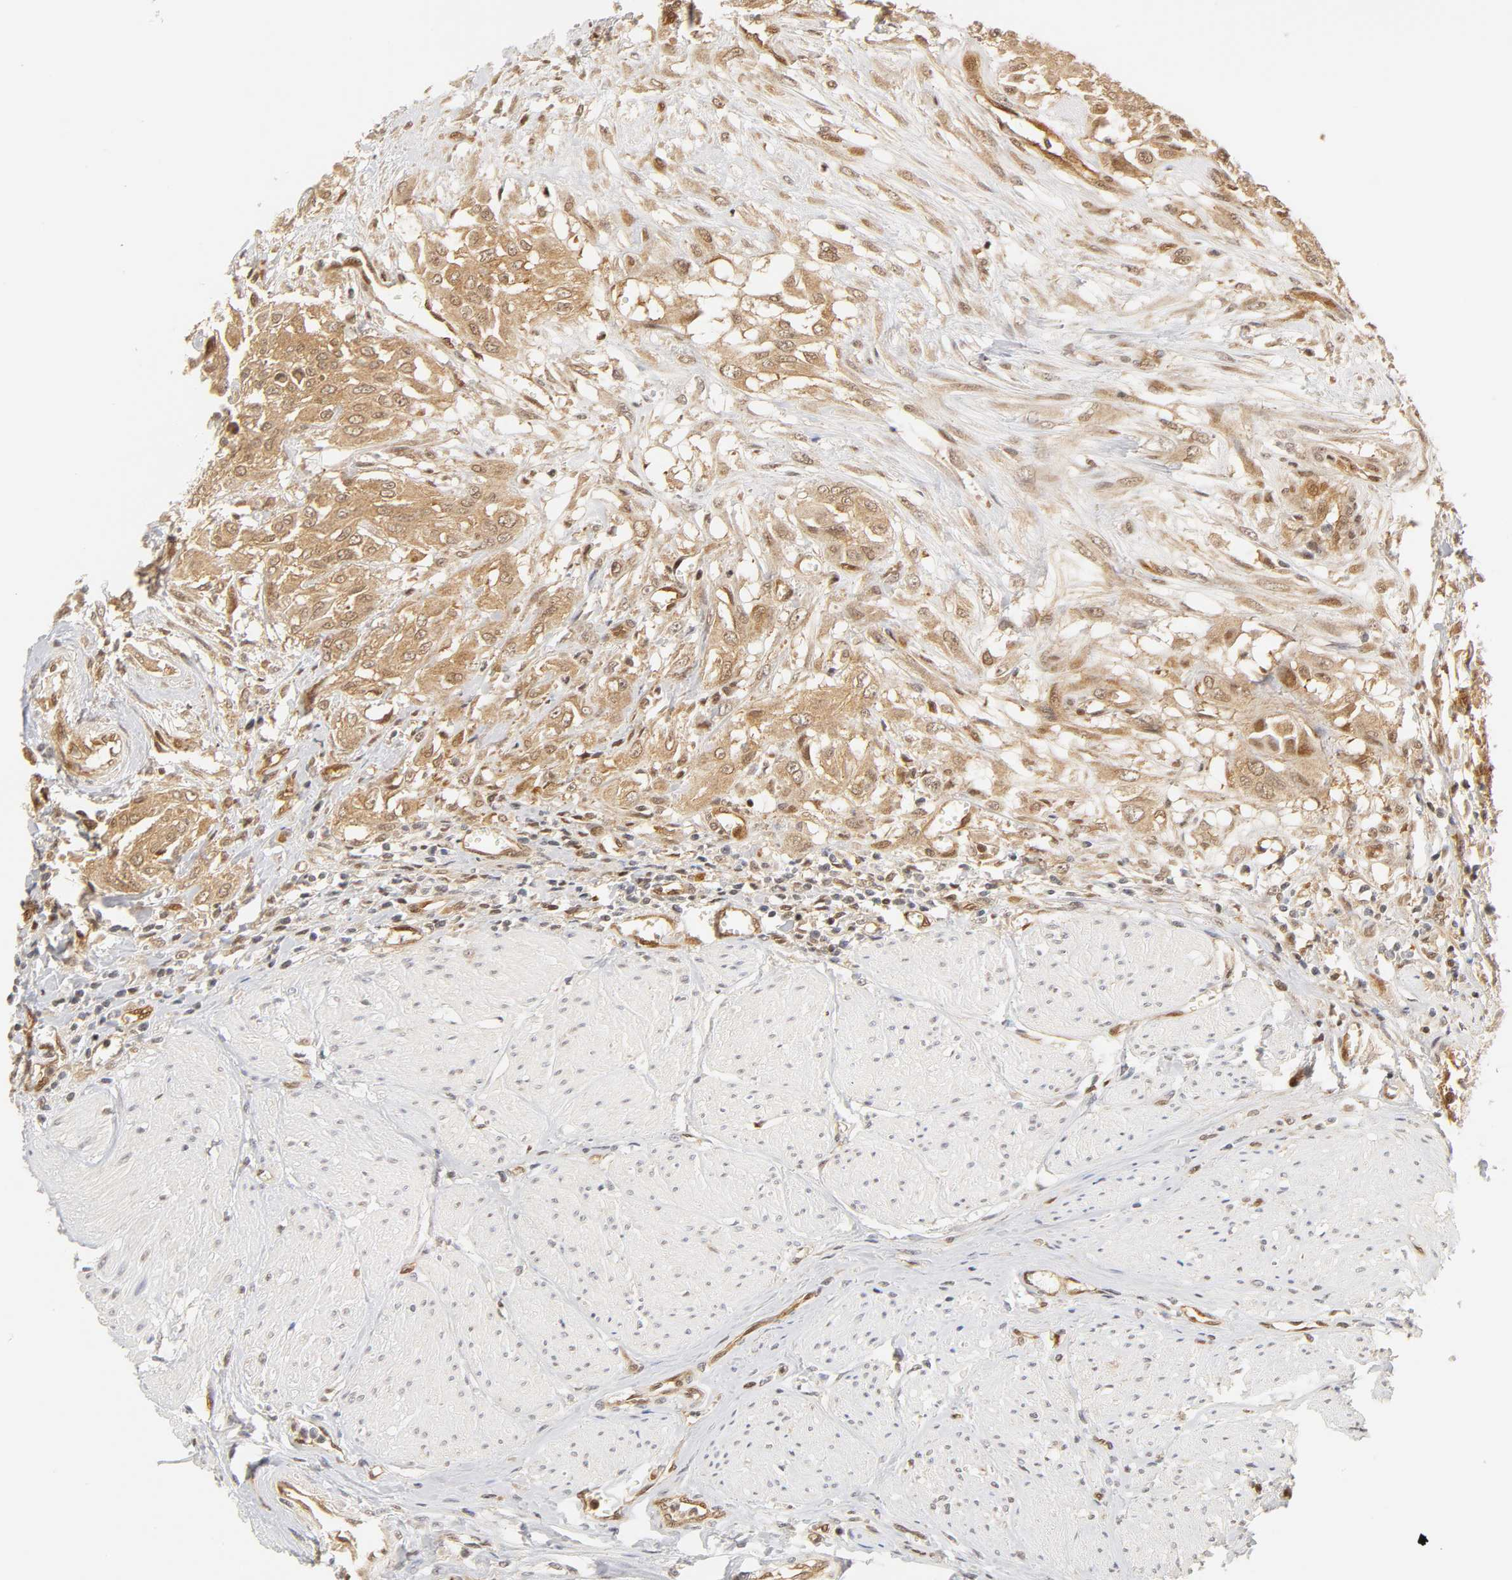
{"staining": {"intensity": "moderate", "quantity": ">75%", "location": "cytoplasmic/membranous,nuclear"}, "tissue": "urothelial cancer", "cell_type": "Tumor cells", "image_type": "cancer", "snomed": [{"axis": "morphology", "description": "Urothelial carcinoma, High grade"}, {"axis": "topography", "description": "Urinary bladder"}], "caption": "Urothelial cancer stained with a brown dye reveals moderate cytoplasmic/membranous and nuclear positive staining in approximately >75% of tumor cells.", "gene": "CDC37", "patient": {"sex": "male", "age": 57}}